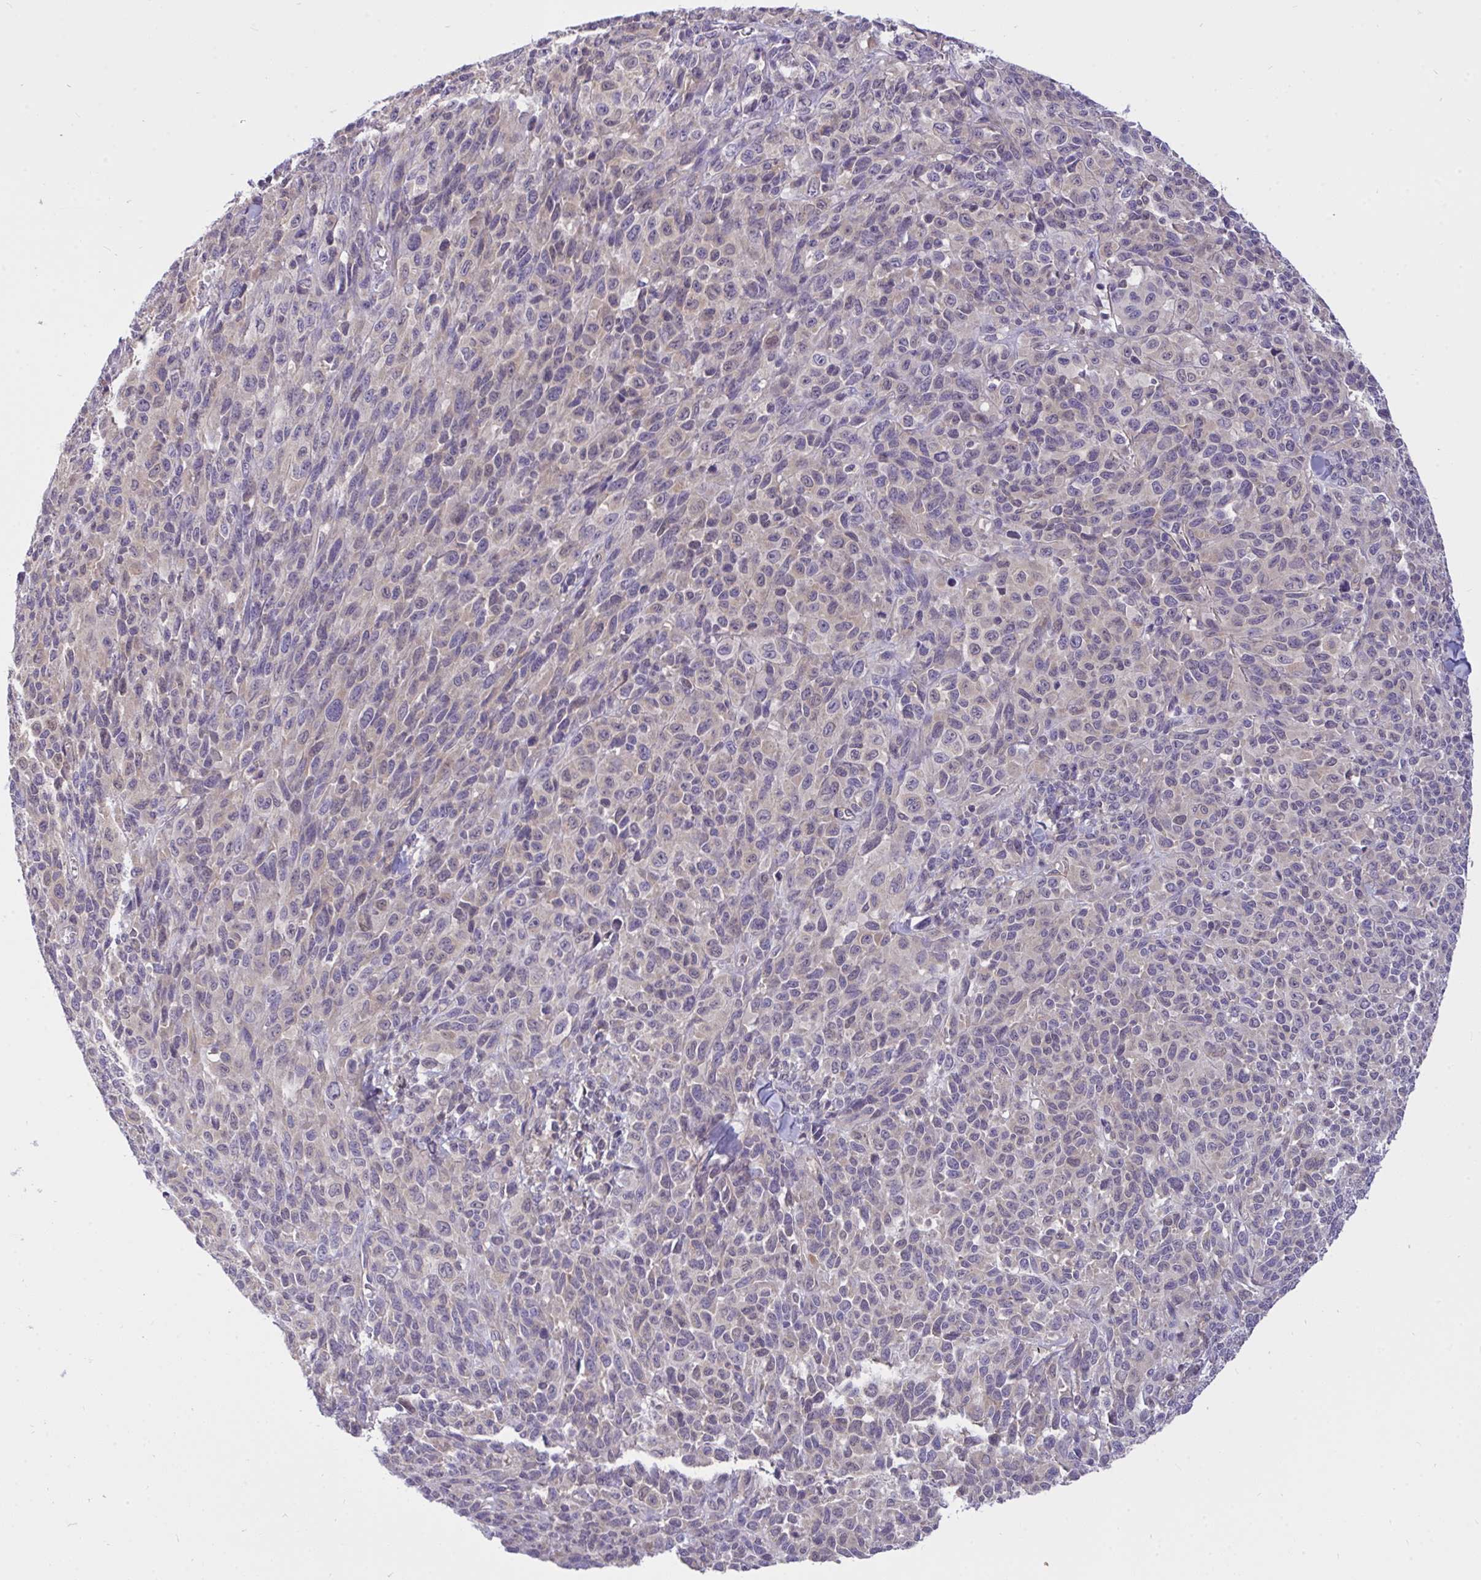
{"staining": {"intensity": "negative", "quantity": "none", "location": "none"}, "tissue": "melanoma", "cell_type": "Tumor cells", "image_type": "cancer", "snomed": [{"axis": "morphology", "description": "Malignant melanoma, NOS"}, {"axis": "topography", "description": "Skin"}], "caption": "Micrograph shows no significant protein positivity in tumor cells of melanoma.", "gene": "C19orf54", "patient": {"sex": "female", "age": 66}}